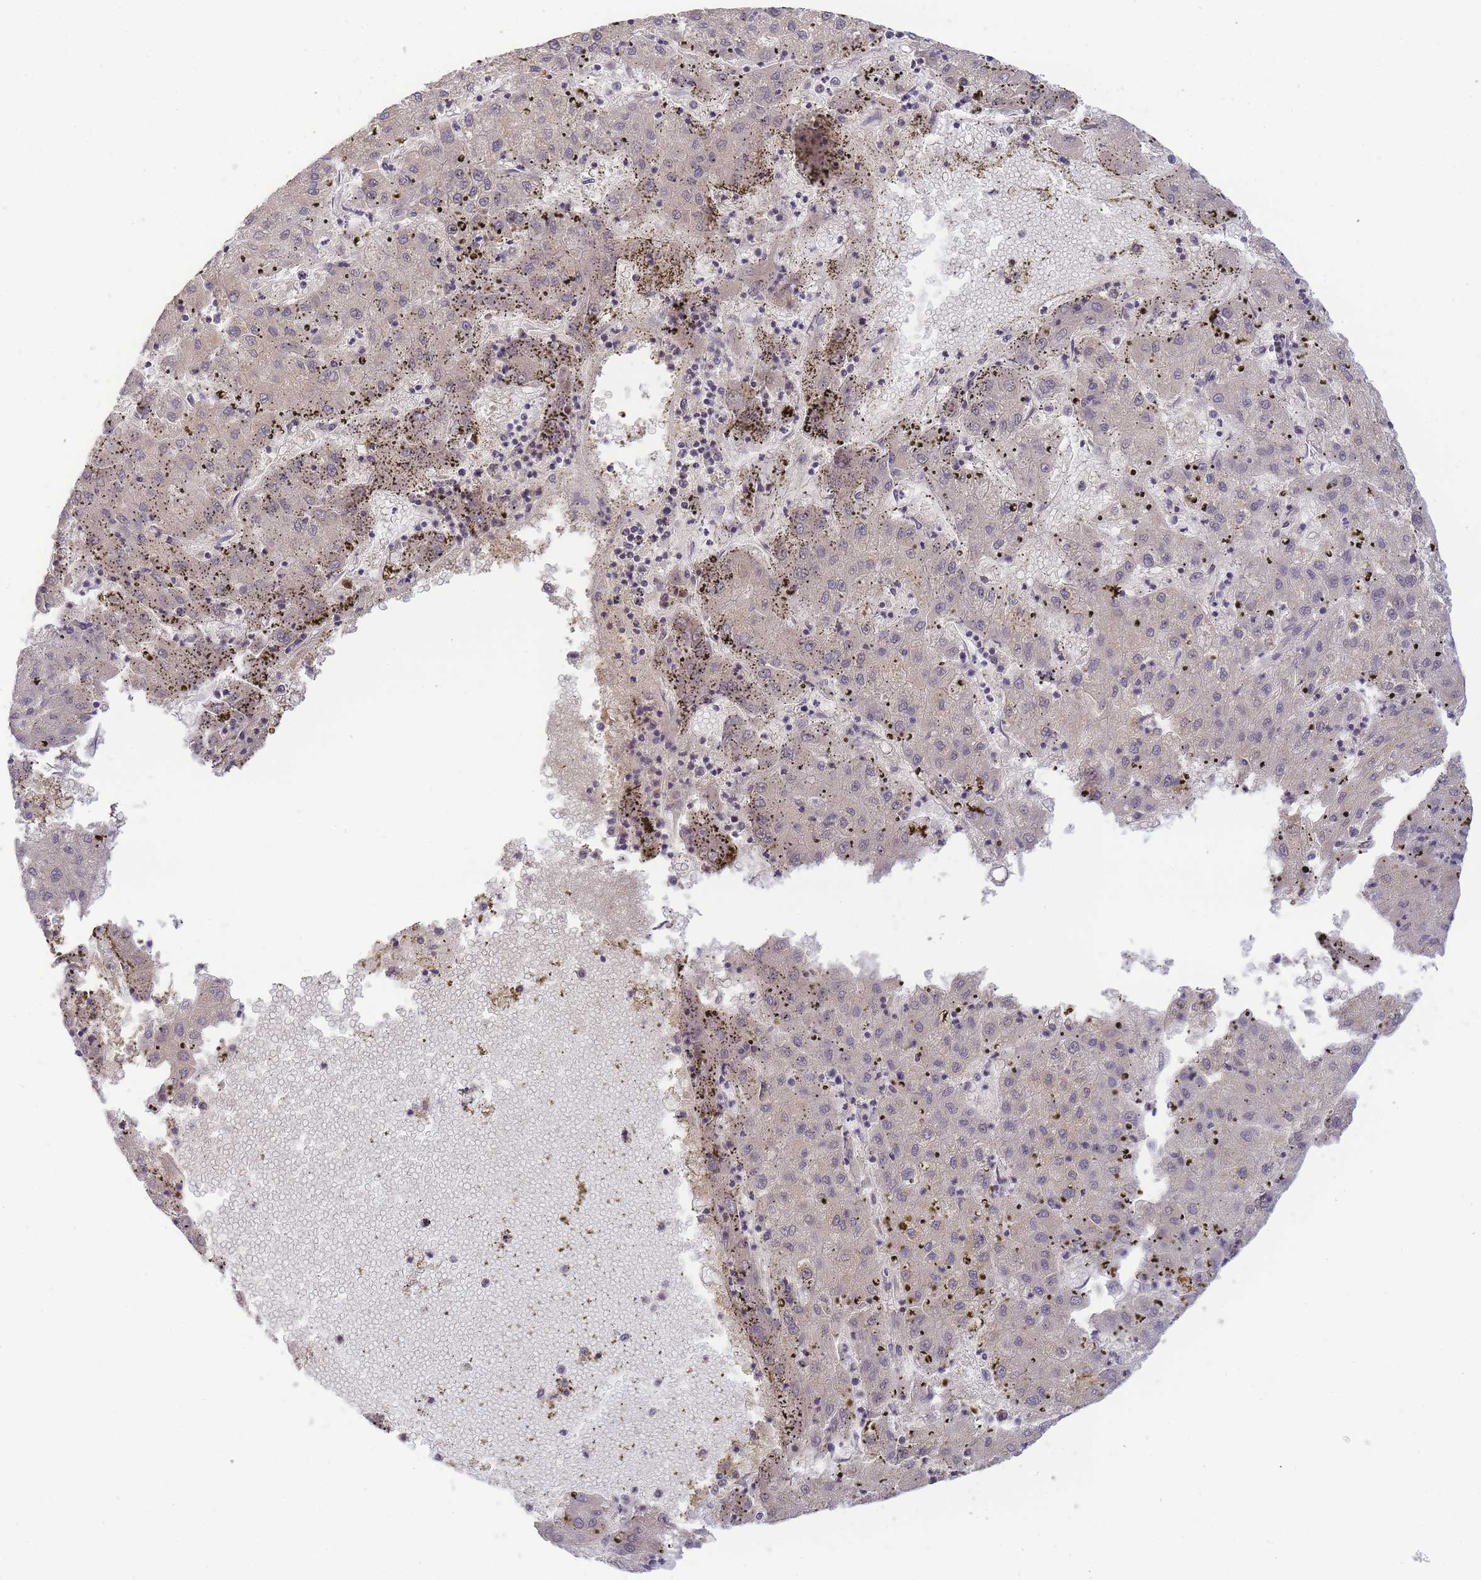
{"staining": {"intensity": "negative", "quantity": "none", "location": "none"}, "tissue": "liver cancer", "cell_type": "Tumor cells", "image_type": "cancer", "snomed": [{"axis": "morphology", "description": "Carcinoma, Hepatocellular, NOS"}, {"axis": "topography", "description": "Liver"}], "caption": "Micrograph shows no significant protein staining in tumor cells of liver cancer.", "gene": "RRAD", "patient": {"sex": "male", "age": 72}}